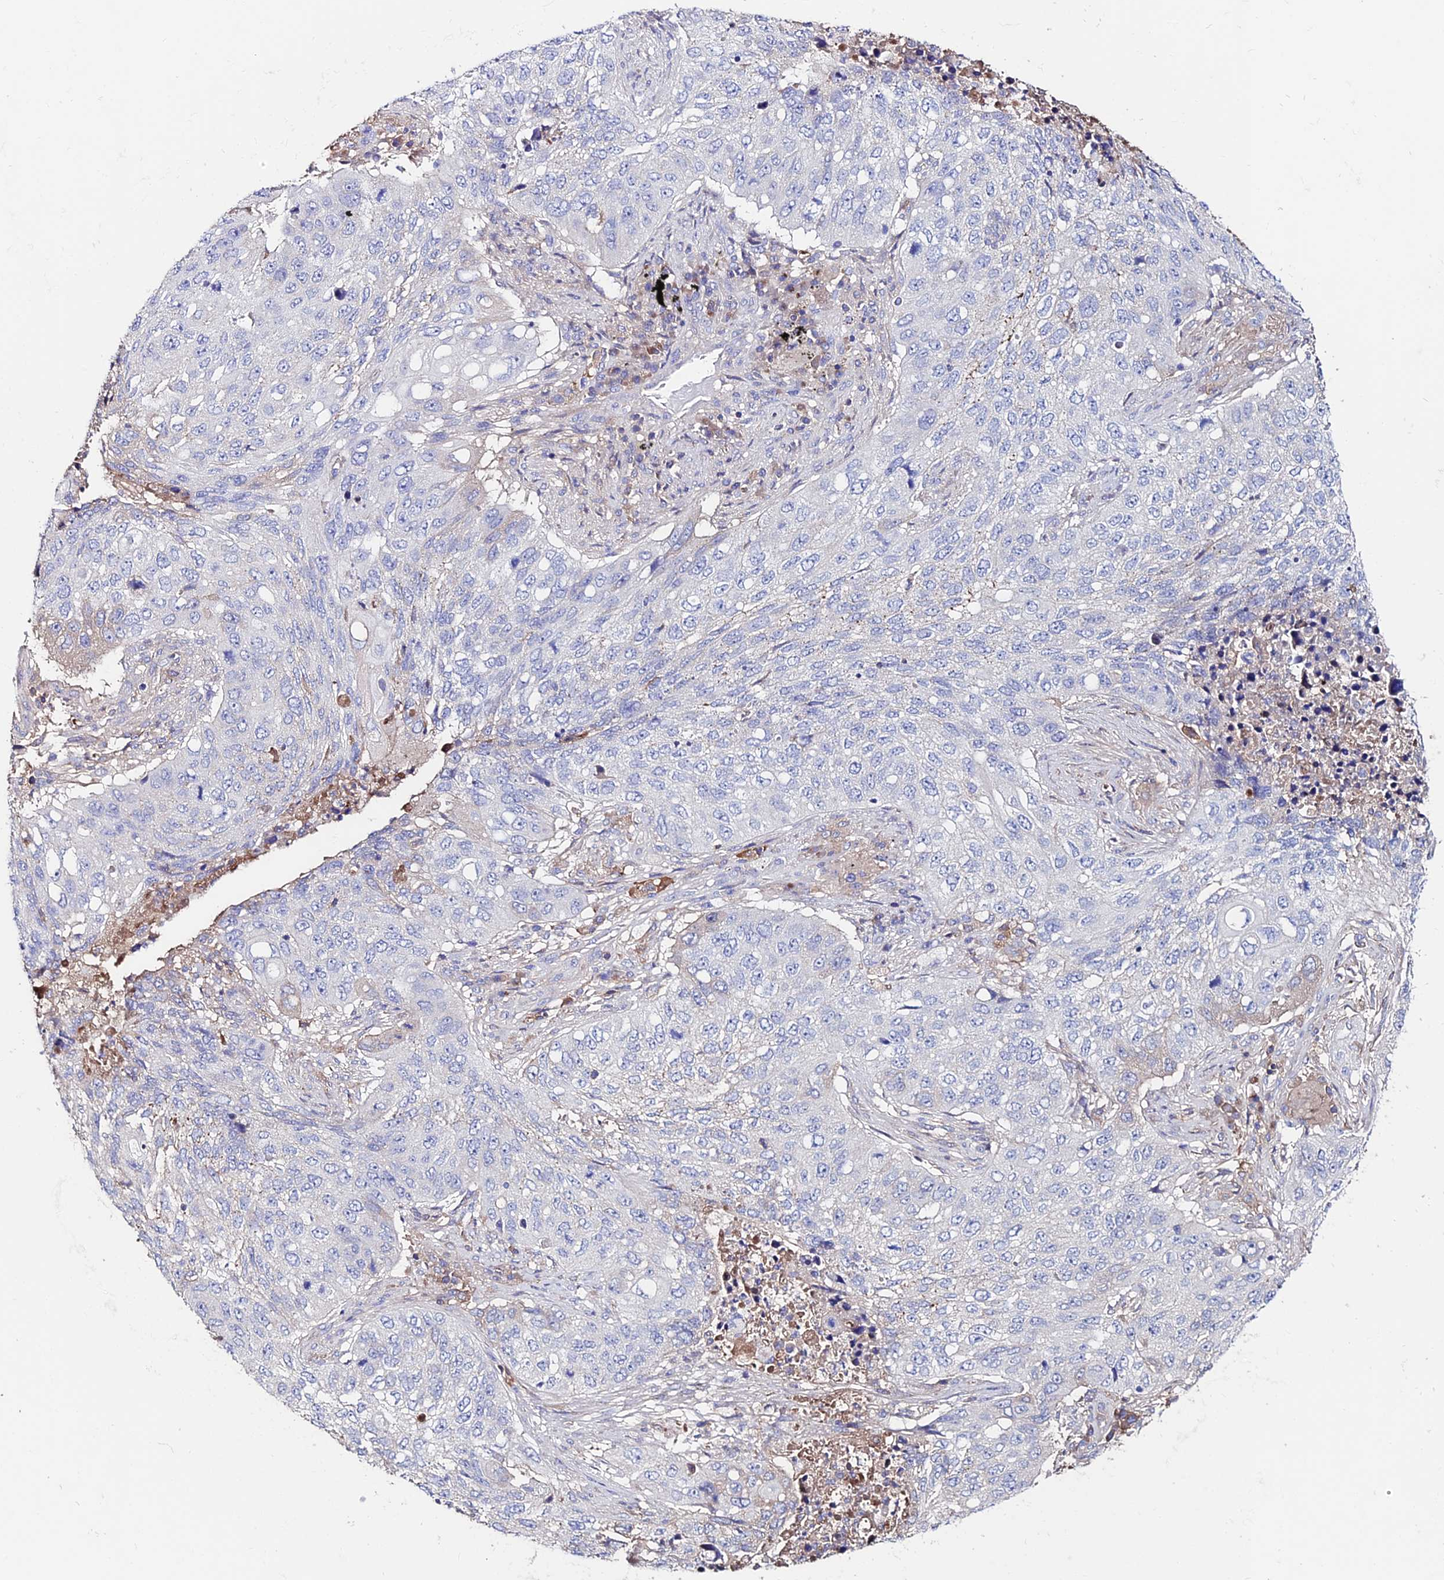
{"staining": {"intensity": "negative", "quantity": "none", "location": "none"}, "tissue": "lung cancer", "cell_type": "Tumor cells", "image_type": "cancer", "snomed": [{"axis": "morphology", "description": "Squamous cell carcinoma, NOS"}, {"axis": "topography", "description": "Lung"}], "caption": "Lung cancer (squamous cell carcinoma) was stained to show a protein in brown. There is no significant positivity in tumor cells.", "gene": "SLC25A16", "patient": {"sex": "female", "age": 63}}